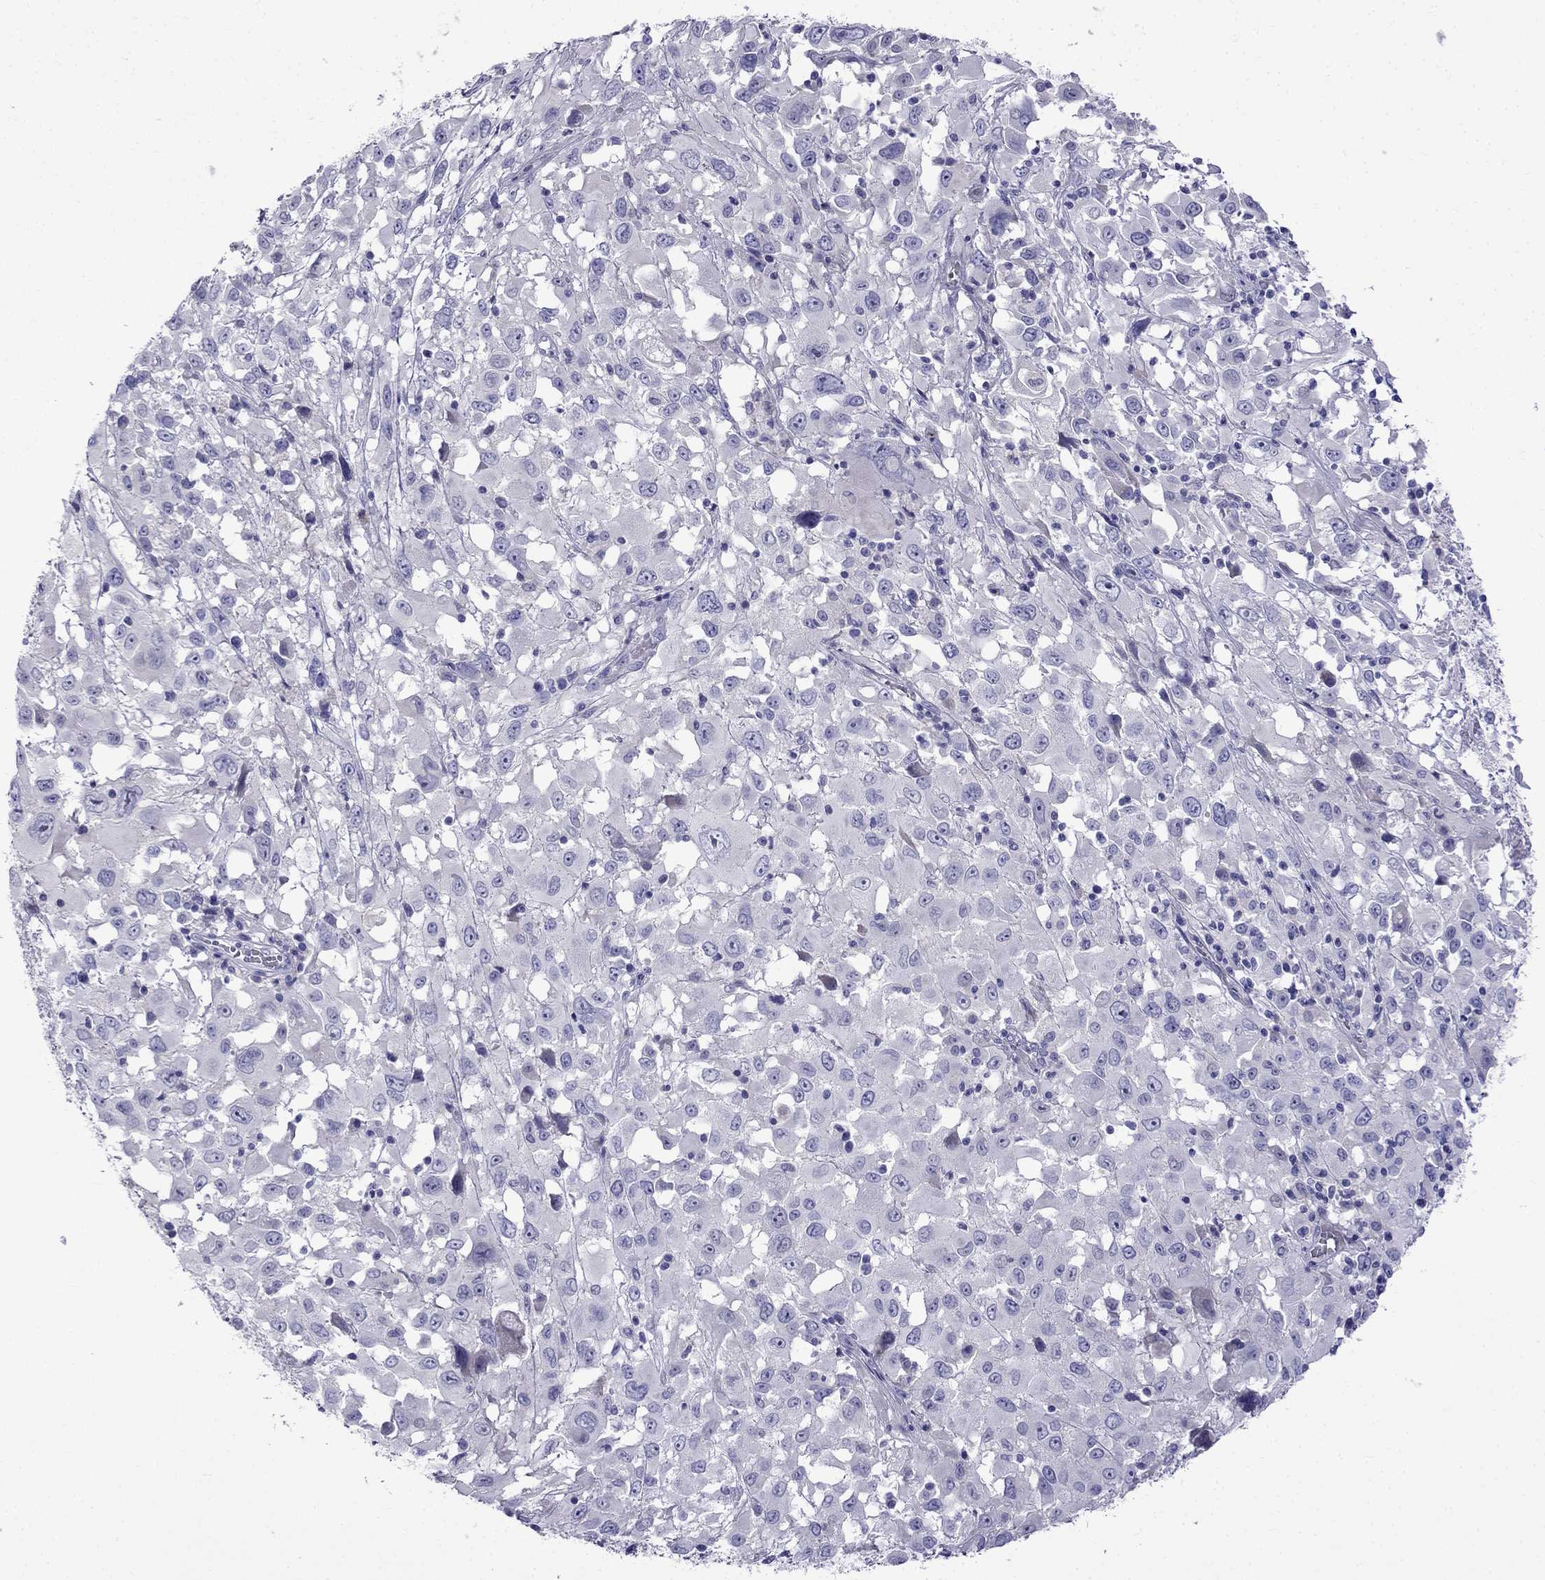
{"staining": {"intensity": "negative", "quantity": "none", "location": "none"}, "tissue": "melanoma", "cell_type": "Tumor cells", "image_type": "cancer", "snomed": [{"axis": "morphology", "description": "Malignant melanoma, Metastatic site"}, {"axis": "topography", "description": "Soft tissue"}], "caption": "An IHC photomicrograph of malignant melanoma (metastatic site) is shown. There is no staining in tumor cells of malignant melanoma (metastatic site).", "gene": "PATE1", "patient": {"sex": "male", "age": 50}}